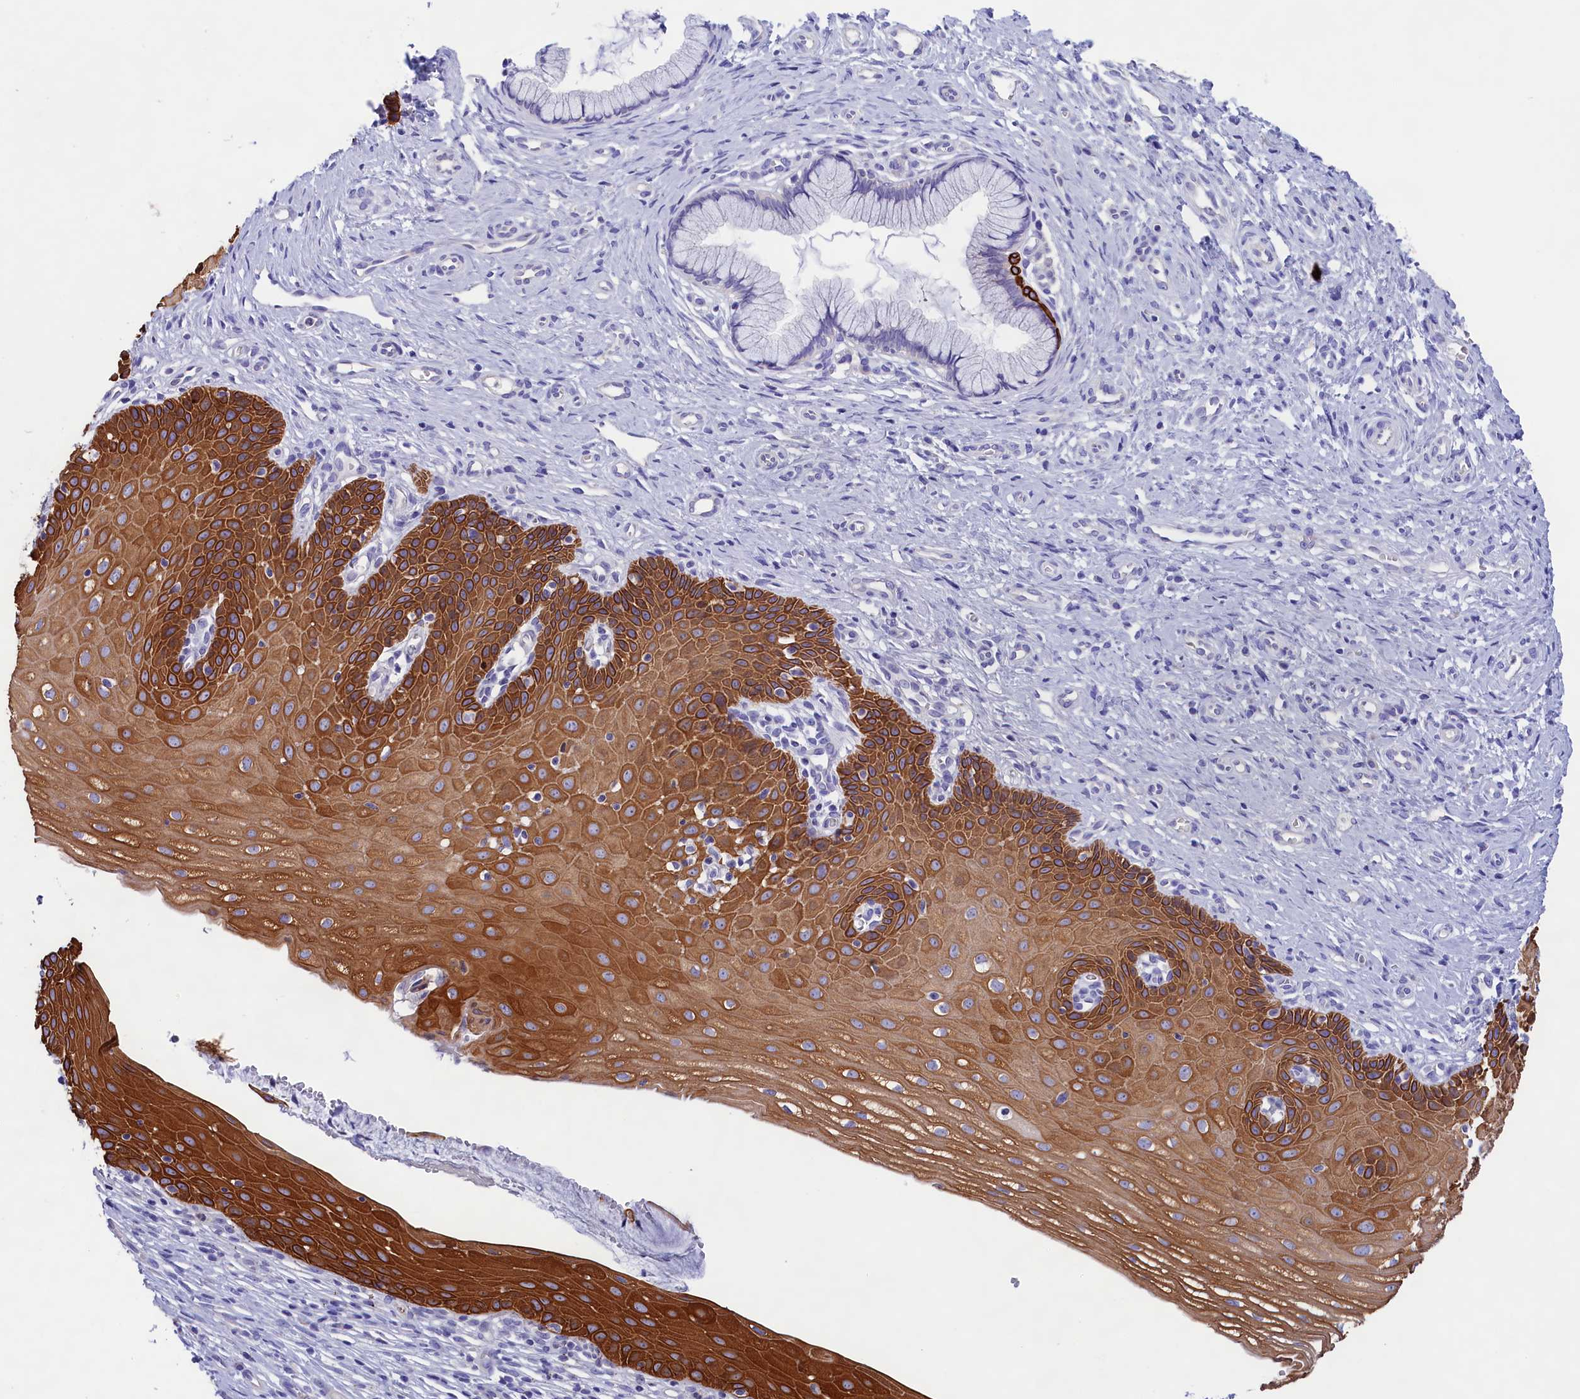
{"staining": {"intensity": "negative", "quantity": "none", "location": "none"}, "tissue": "cervix", "cell_type": "Glandular cells", "image_type": "normal", "snomed": [{"axis": "morphology", "description": "Normal tissue, NOS"}, {"axis": "topography", "description": "Cervix"}], "caption": "DAB immunohistochemical staining of benign cervix shows no significant positivity in glandular cells.", "gene": "SULT2A1", "patient": {"sex": "female", "age": 36}}